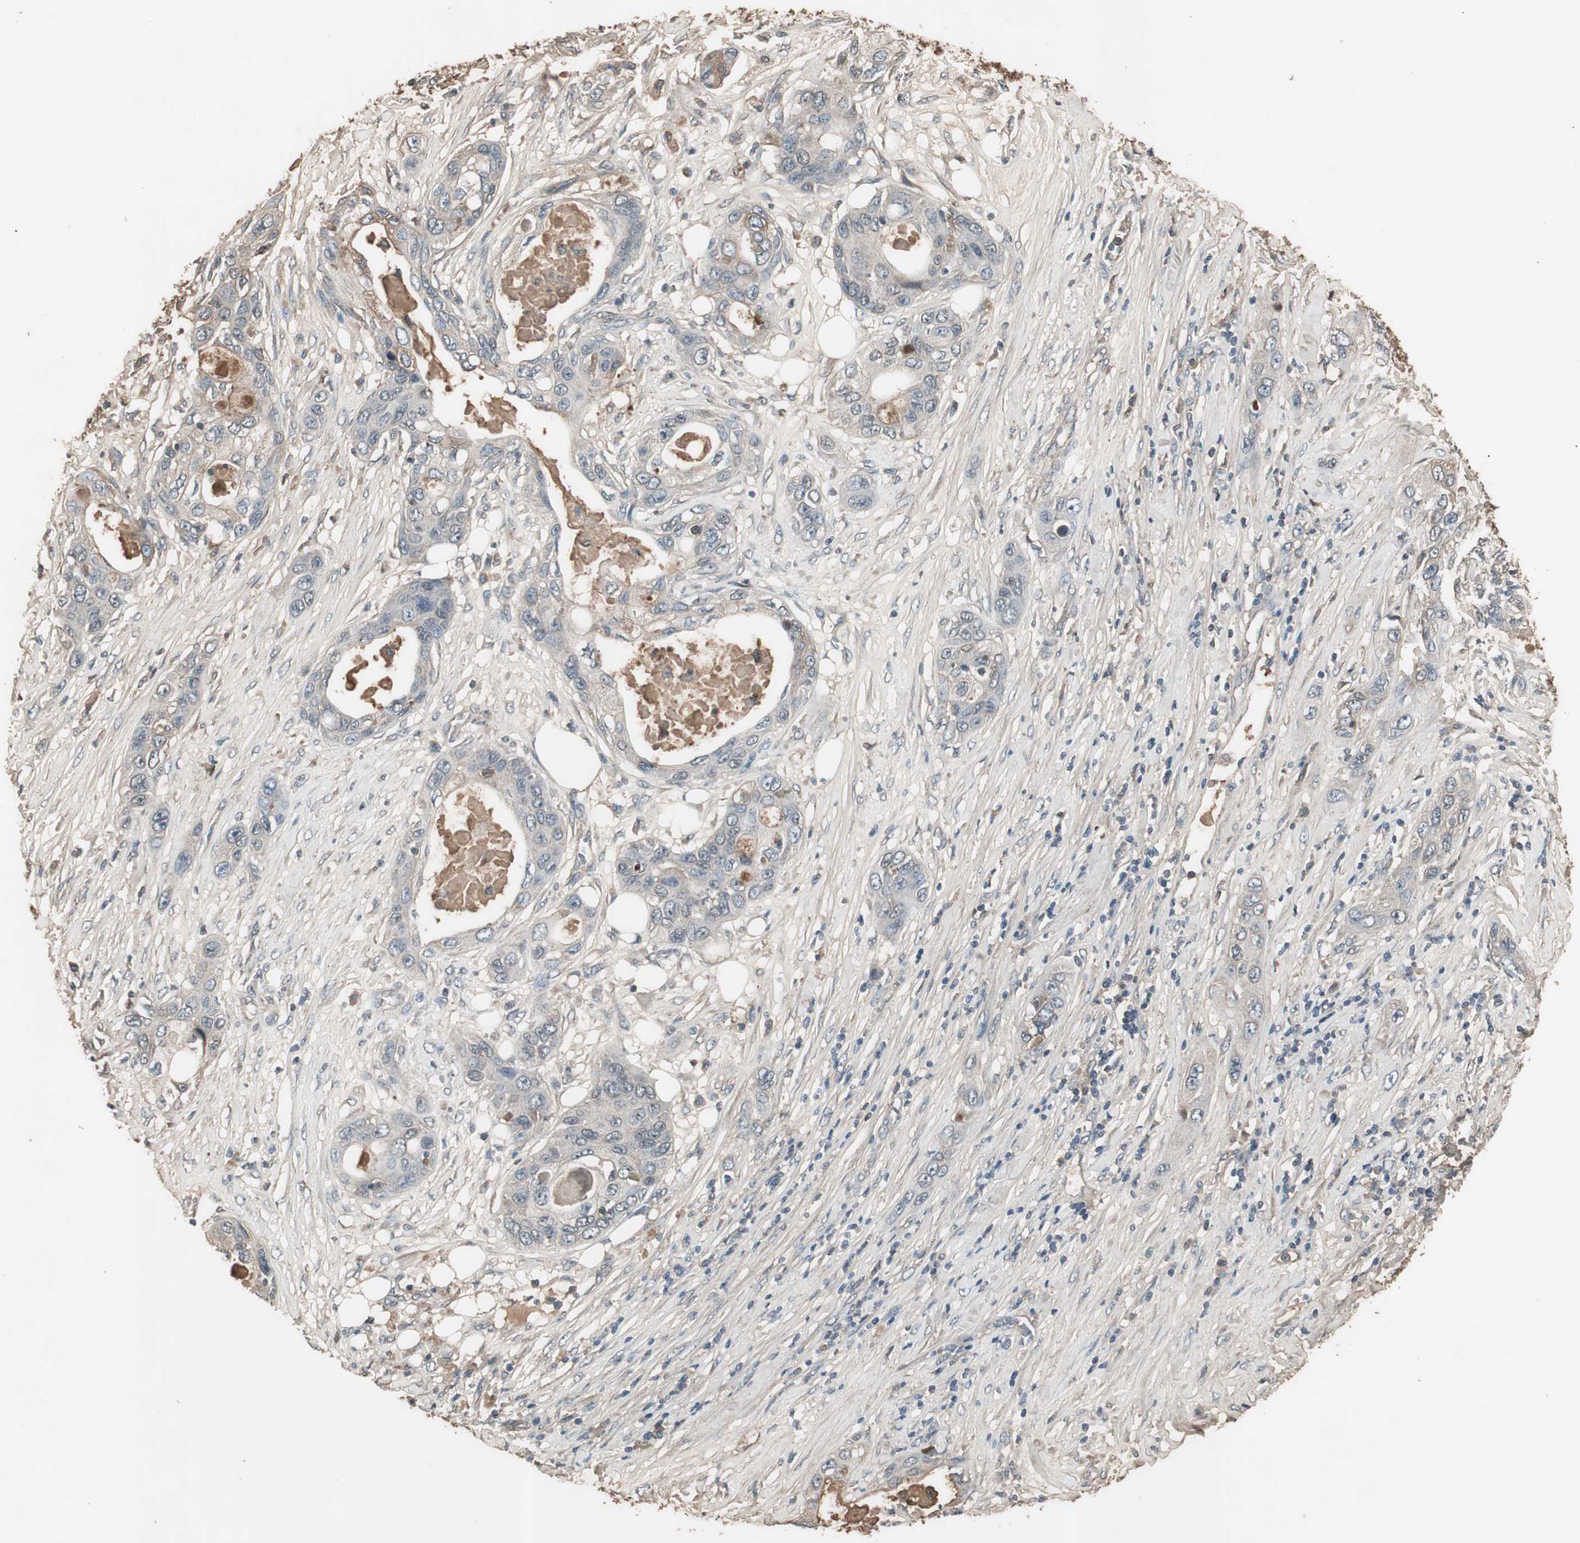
{"staining": {"intensity": "negative", "quantity": "none", "location": "none"}, "tissue": "pancreatic cancer", "cell_type": "Tumor cells", "image_type": "cancer", "snomed": [{"axis": "morphology", "description": "Adenocarcinoma, NOS"}, {"axis": "topography", "description": "Pancreas"}], "caption": "Pancreatic cancer (adenocarcinoma) stained for a protein using immunohistochemistry (IHC) shows no staining tumor cells.", "gene": "MMP14", "patient": {"sex": "female", "age": 70}}